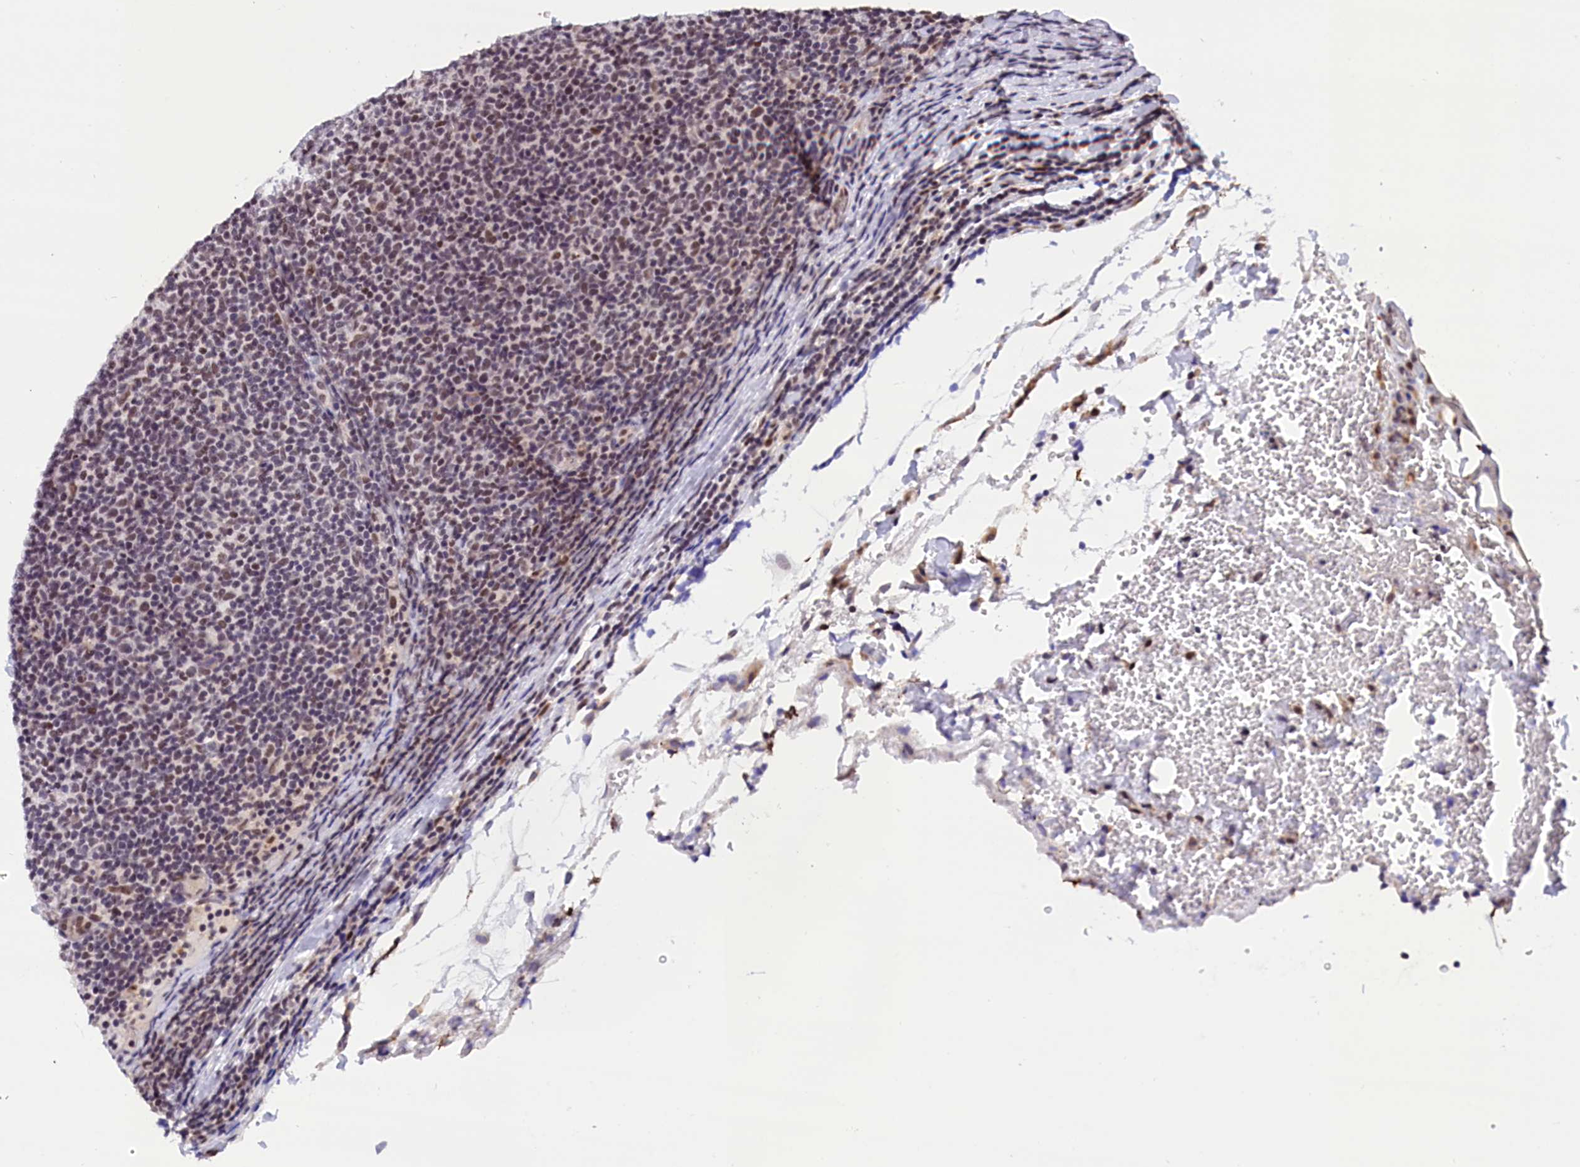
{"staining": {"intensity": "moderate", "quantity": "<25%", "location": "nuclear"}, "tissue": "lymphoma", "cell_type": "Tumor cells", "image_type": "cancer", "snomed": [{"axis": "morphology", "description": "Malignant lymphoma, non-Hodgkin's type, Low grade"}, {"axis": "topography", "description": "Lymph node"}], "caption": "IHC micrograph of neoplastic tissue: lymphoma stained using immunohistochemistry (IHC) exhibits low levels of moderate protein expression localized specifically in the nuclear of tumor cells, appearing as a nuclear brown color.", "gene": "CDYL2", "patient": {"sex": "male", "age": 66}}